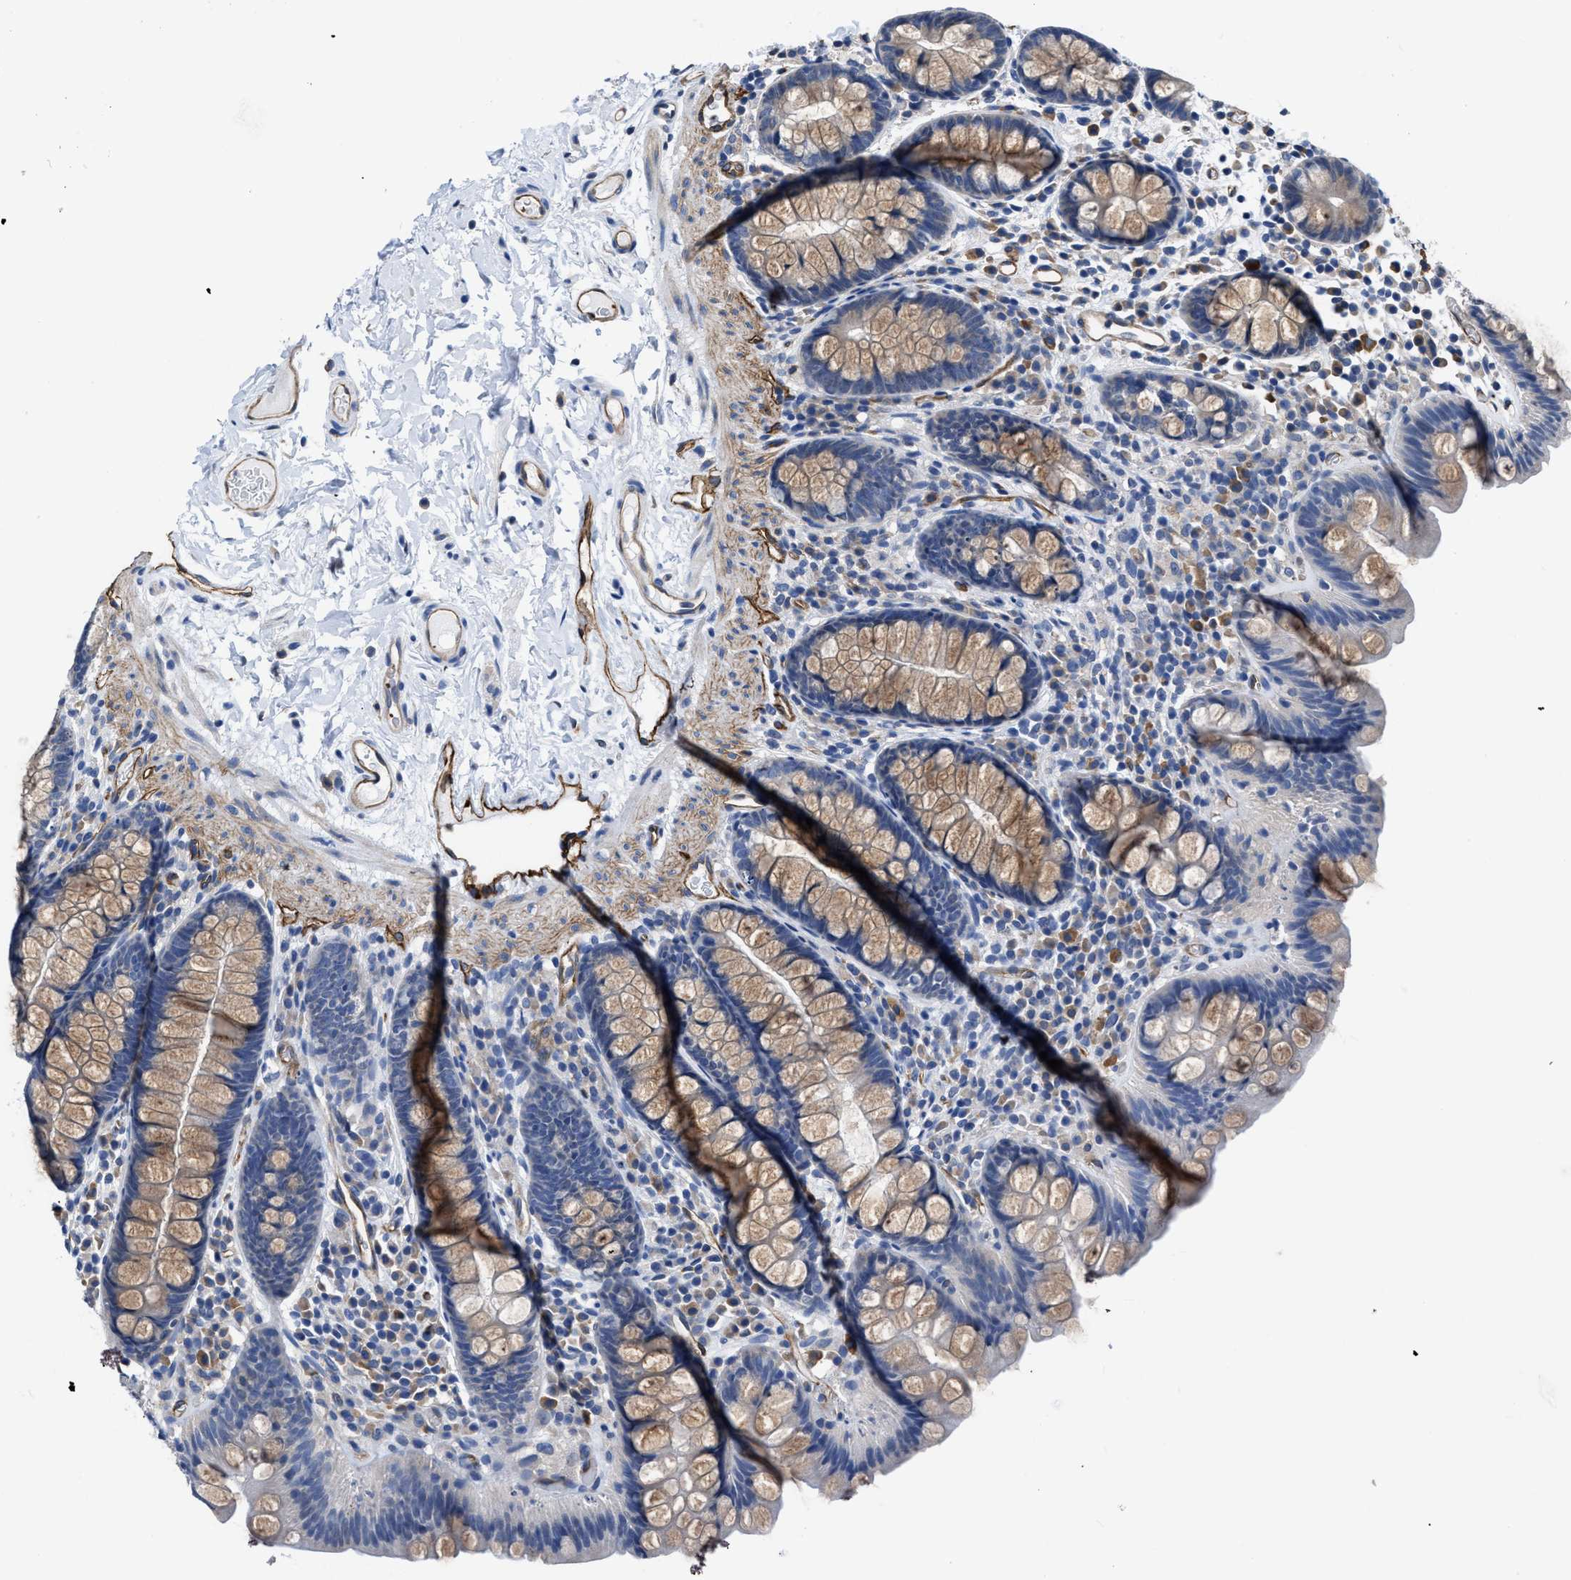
{"staining": {"intensity": "moderate", "quantity": "25%-75%", "location": "cytoplasmic/membranous"}, "tissue": "colon", "cell_type": "Endothelial cells", "image_type": "normal", "snomed": [{"axis": "morphology", "description": "Normal tissue, NOS"}, {"axis": "topography", "description": "Colon"}], "caption": "Protein staining by IHC demonstrates moderate cytoplasmic/membranous expression in approximately 25%-75% of endothelial cells in benign colon. Using DAB (brown) and hematoxylin (blue) stains, captured at high magnification using brightfield microscopy.", "gene": "C22orf42", "patient": {"sex": "female", "age": 80}}